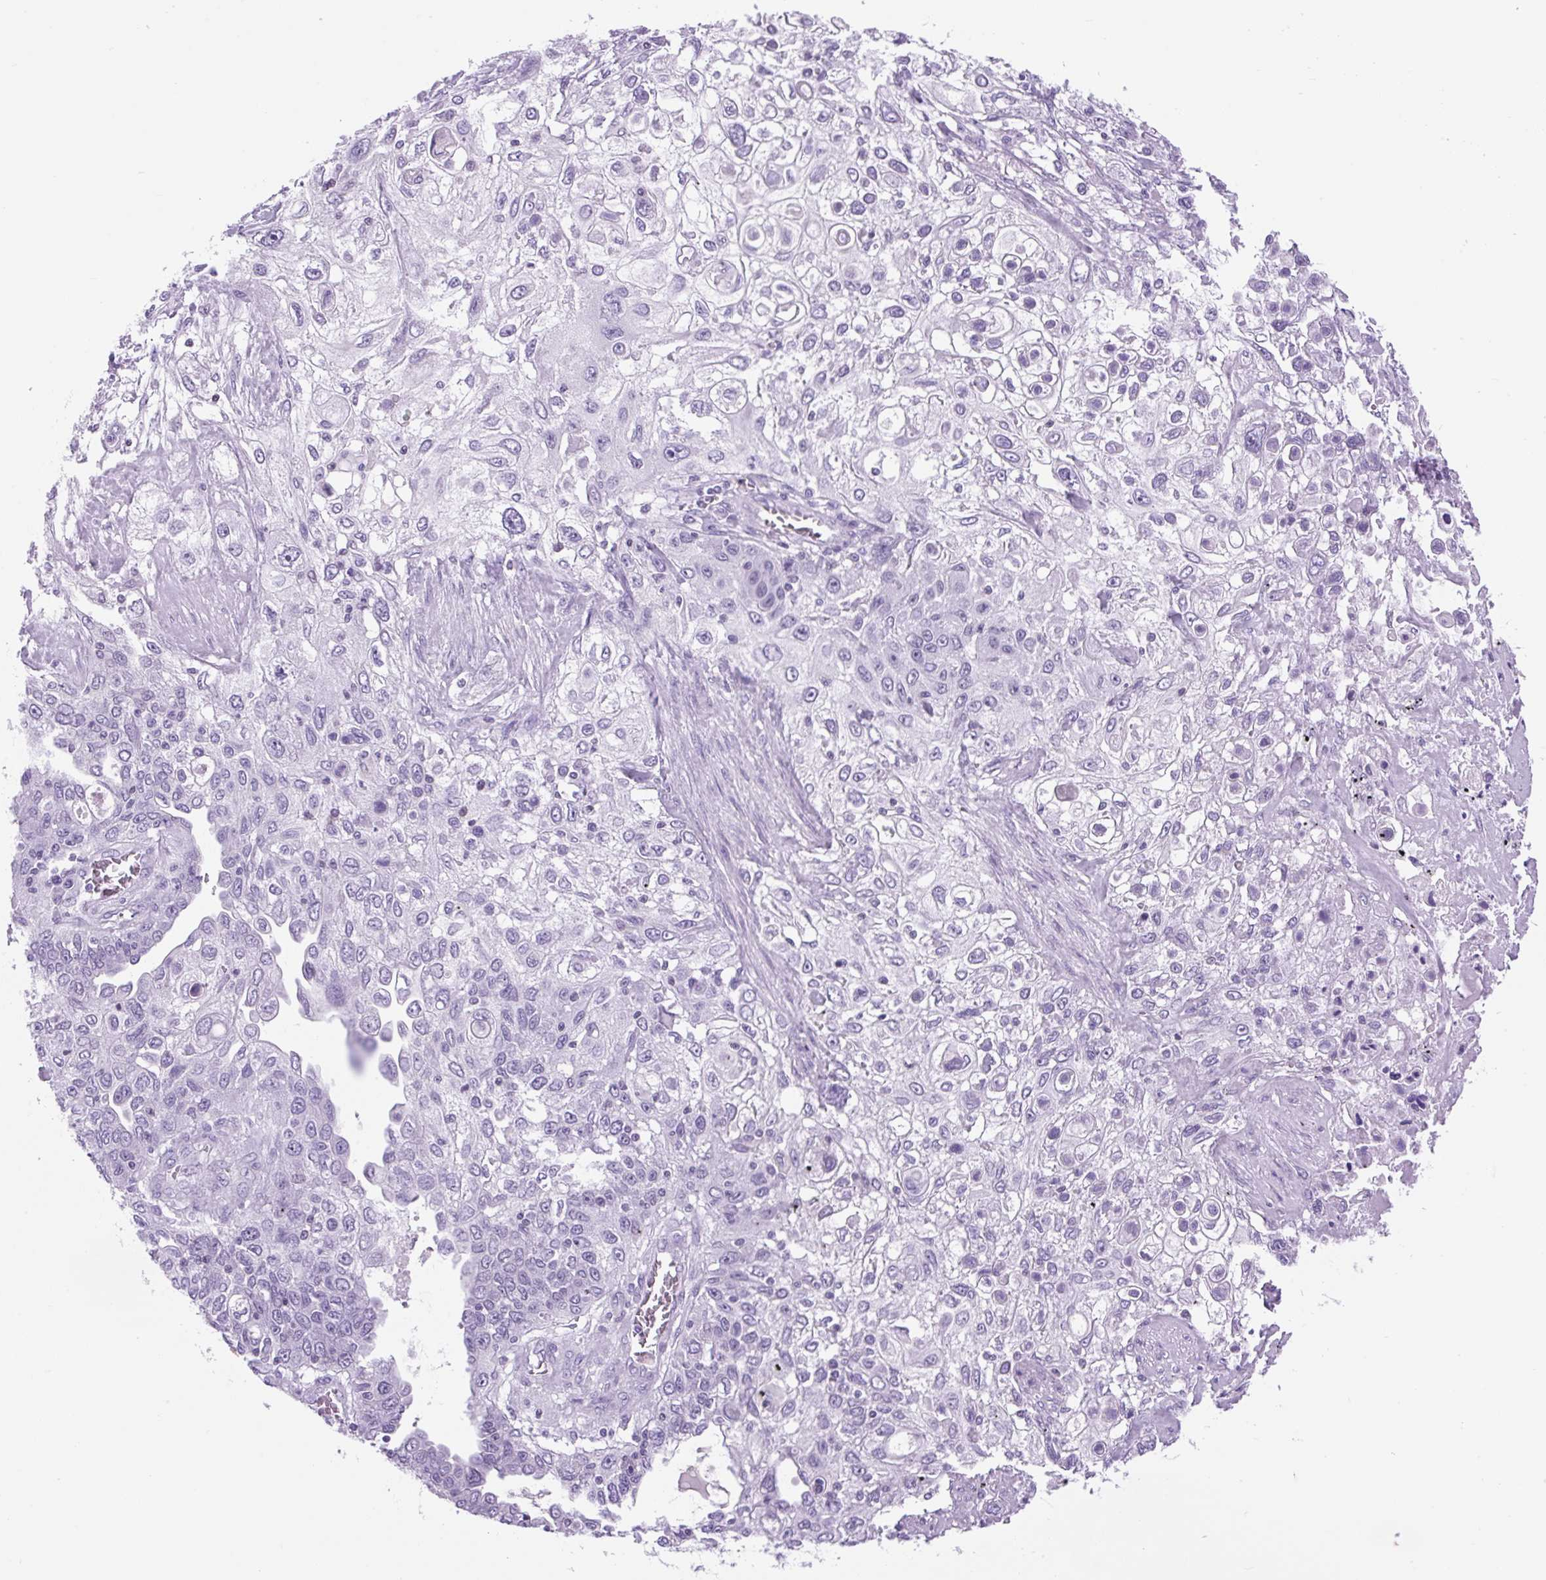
{"staining": {"intensity": "negative", "quantity": "none", "location": "none"}, "tissue": "lung cancer", "cell_type": "Tumor cells", "image_type": "cancer", "snomed": [{"axis": "morphology", "description": "Squamous cell carcinoma, NOS"}, {"axis": "topography", "description": "Lung"}], "caption": "Immunohistochemistry (IHC) image of human lung squamous cell carcinoma stained for a protein (brown), which displays no expression in tumor cells.", "gene": "VPREB1", "patient": {"sex": "female", "age": 69}}